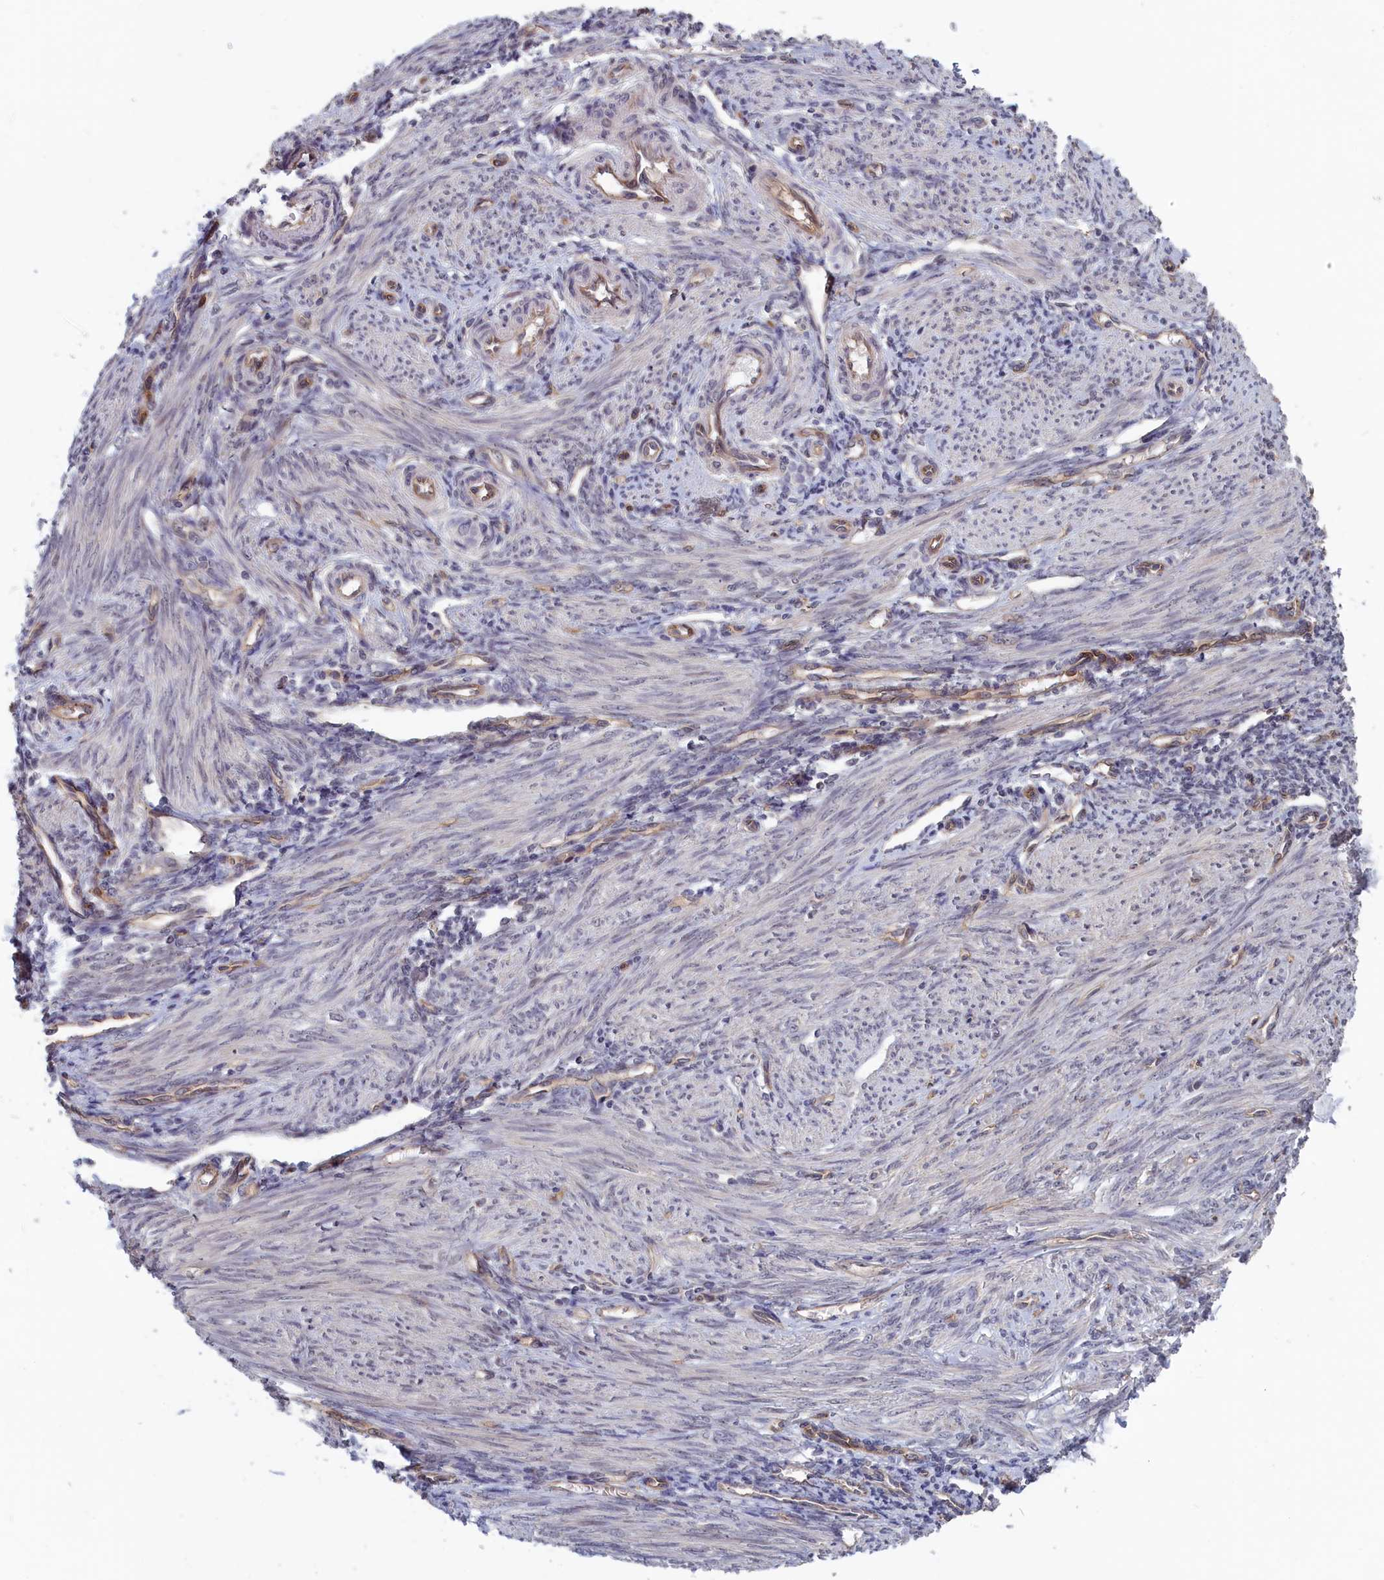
{"staining": {"intensity": "negative", "quantity": "none", "location": "none"}, "tissue": "endometrium", "cell_type": "Cells in endometrial stroma", "image_type": "normal", "snomed": [{"axis": "morphology", "description": "Normal tissue, NOS"}, {"axis": "topography", "description": "Uterus"}, {"axis": "topography", "description": "Endometrium"}], "caption": "The photomicrograph demonstrates no staining of cells in endometrial stroma in unremarkable endometrium.", "gene": "PLP2", "patient": {"sex": "female", "age": 48}}